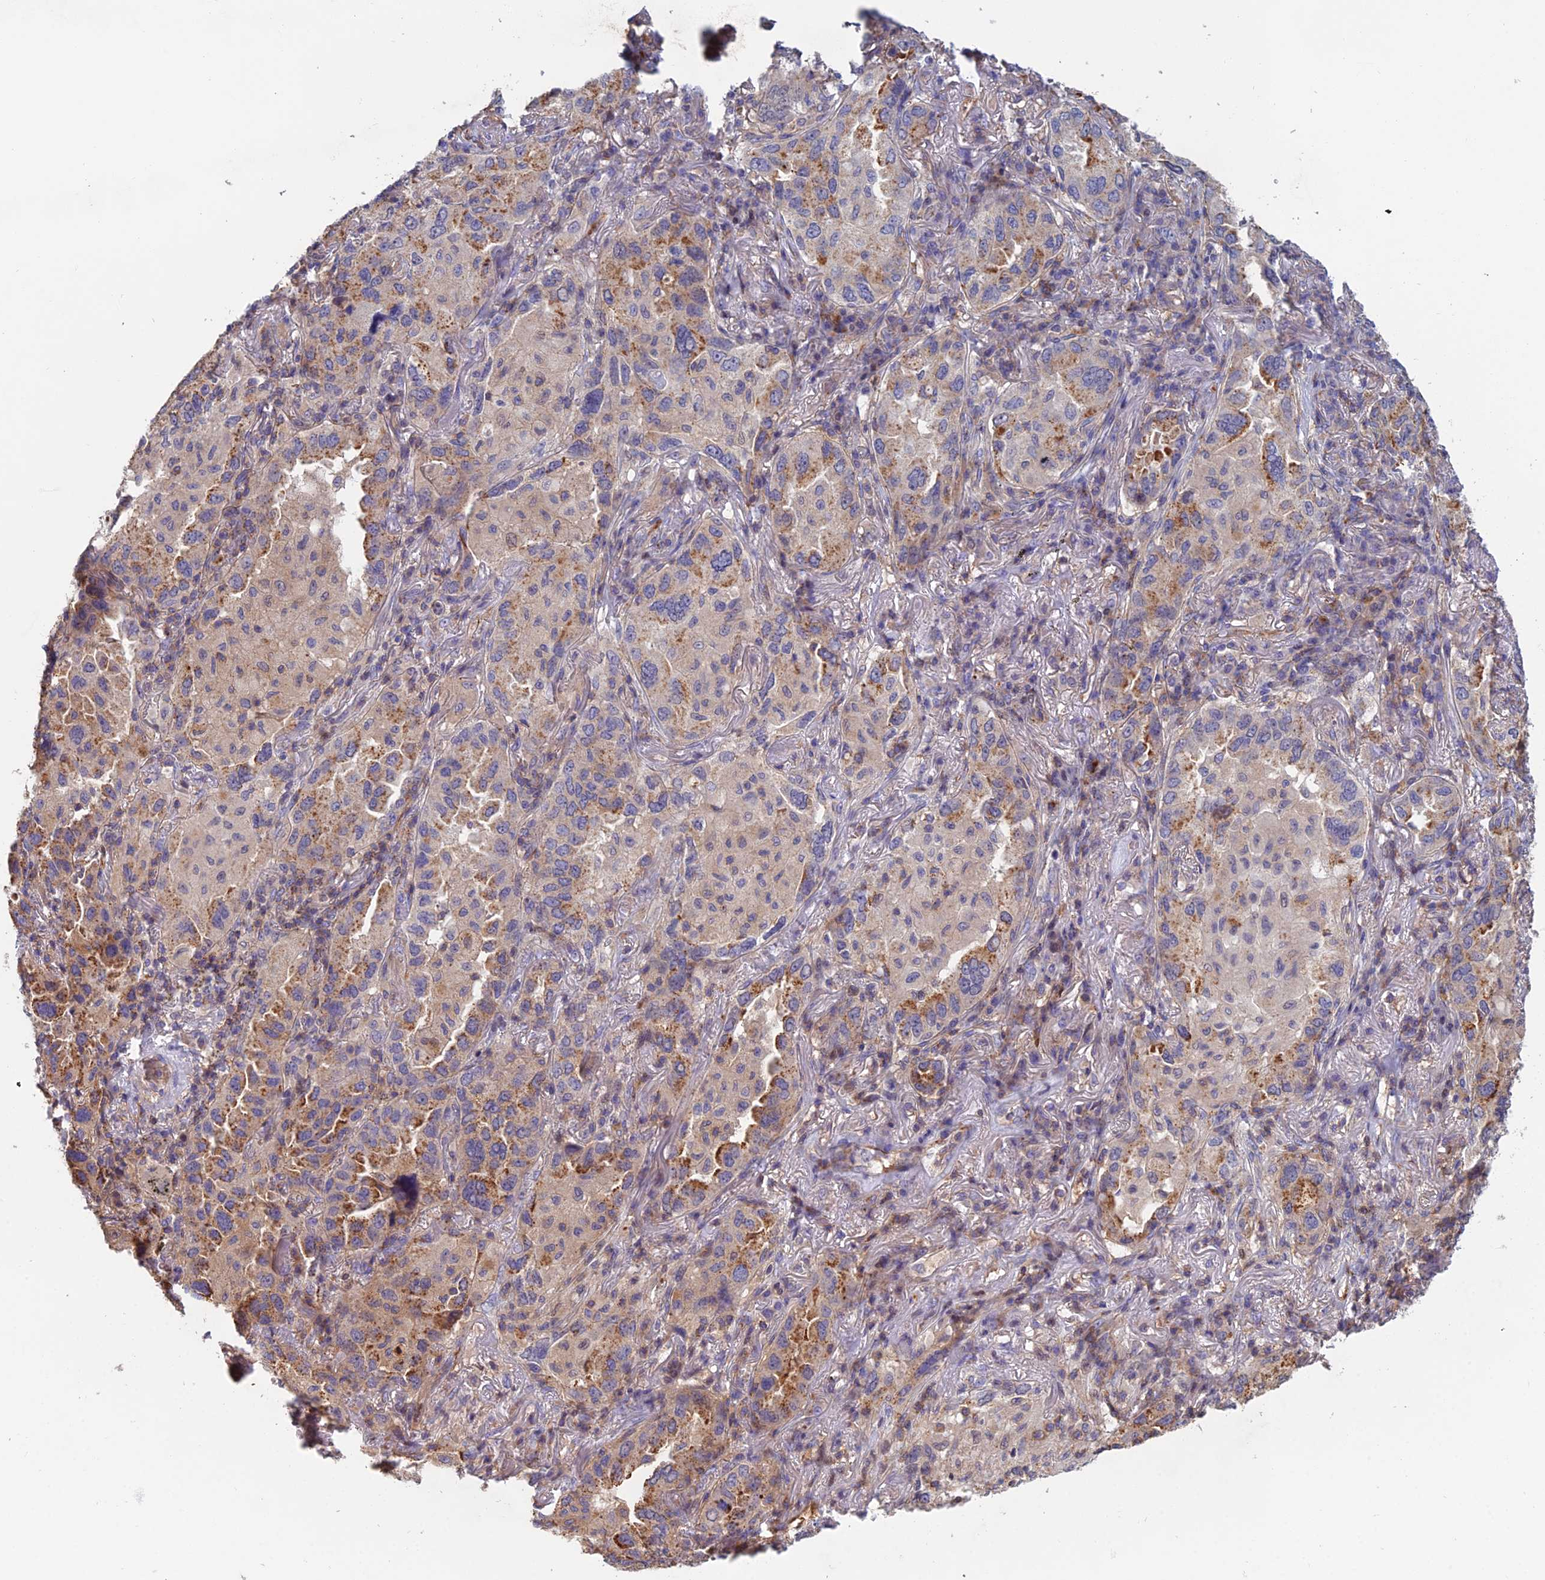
{"staining": {"intensity": "moderate", "quantity": "<25%", "location": "cytoplasmic/membranous"}, "tissue": "lung cancer", "cell_type": "Tumor cells", "image_type": "cancer", "snomed": [{"axis": "morphology", "description": "Adenocarcinoma, NOS"}, {"axis": "topography", "description": "Lung"}], "caption": "The micrograph exhibits immunohistochemical staining of adenocarcinoma (lung). There is moderate cytoplasmic/membranous positivity is present in about <25% of tumor cells. Ihc stains the protein of interest in brown and the nuclei are stained blue.", "gene": "C15orf62", "patient": {"sex": "female", "age": 69}}